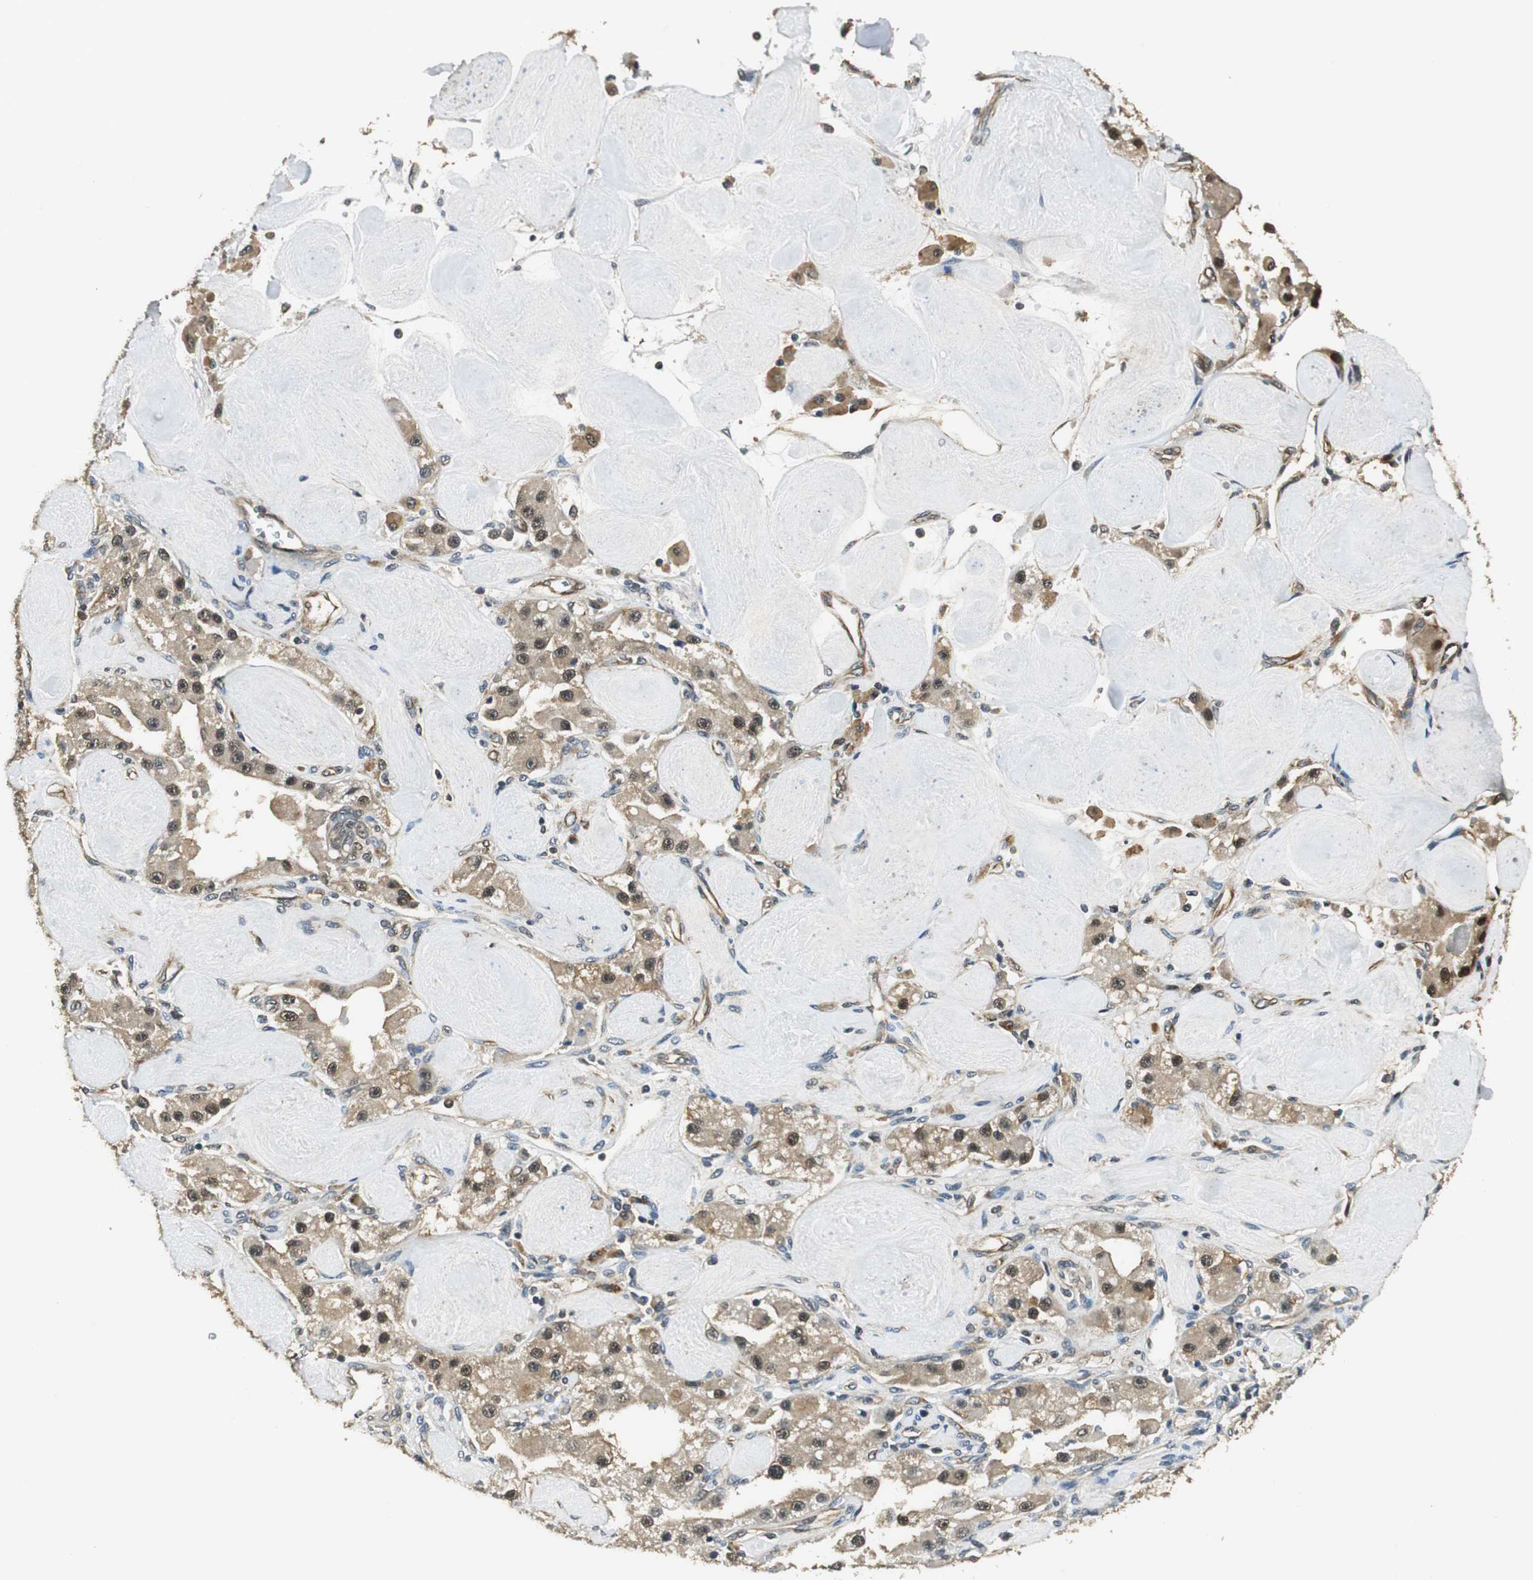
{"staining": {"intensity": "weak", "quantity": ">75%", "location": "cytoplasmic/membranous,nuclear"}, "tissue": "carcinoid", "cell_type": "Tumor cells", "image_type": "cancer", "snomed": [{"axis": "morphology", "description": "Carcinoid, malignant, NOS"}, {"axis": "topography", "description": "Pancreas"}], "caption": "A photomicrograph of malignant carcinoid stained for a protein displays weak cytoplasmic/membranous and nuclear brown staining in tumor cells.", "gene": "PSMB4", "patient": {"sex": "male", "age": 41}}